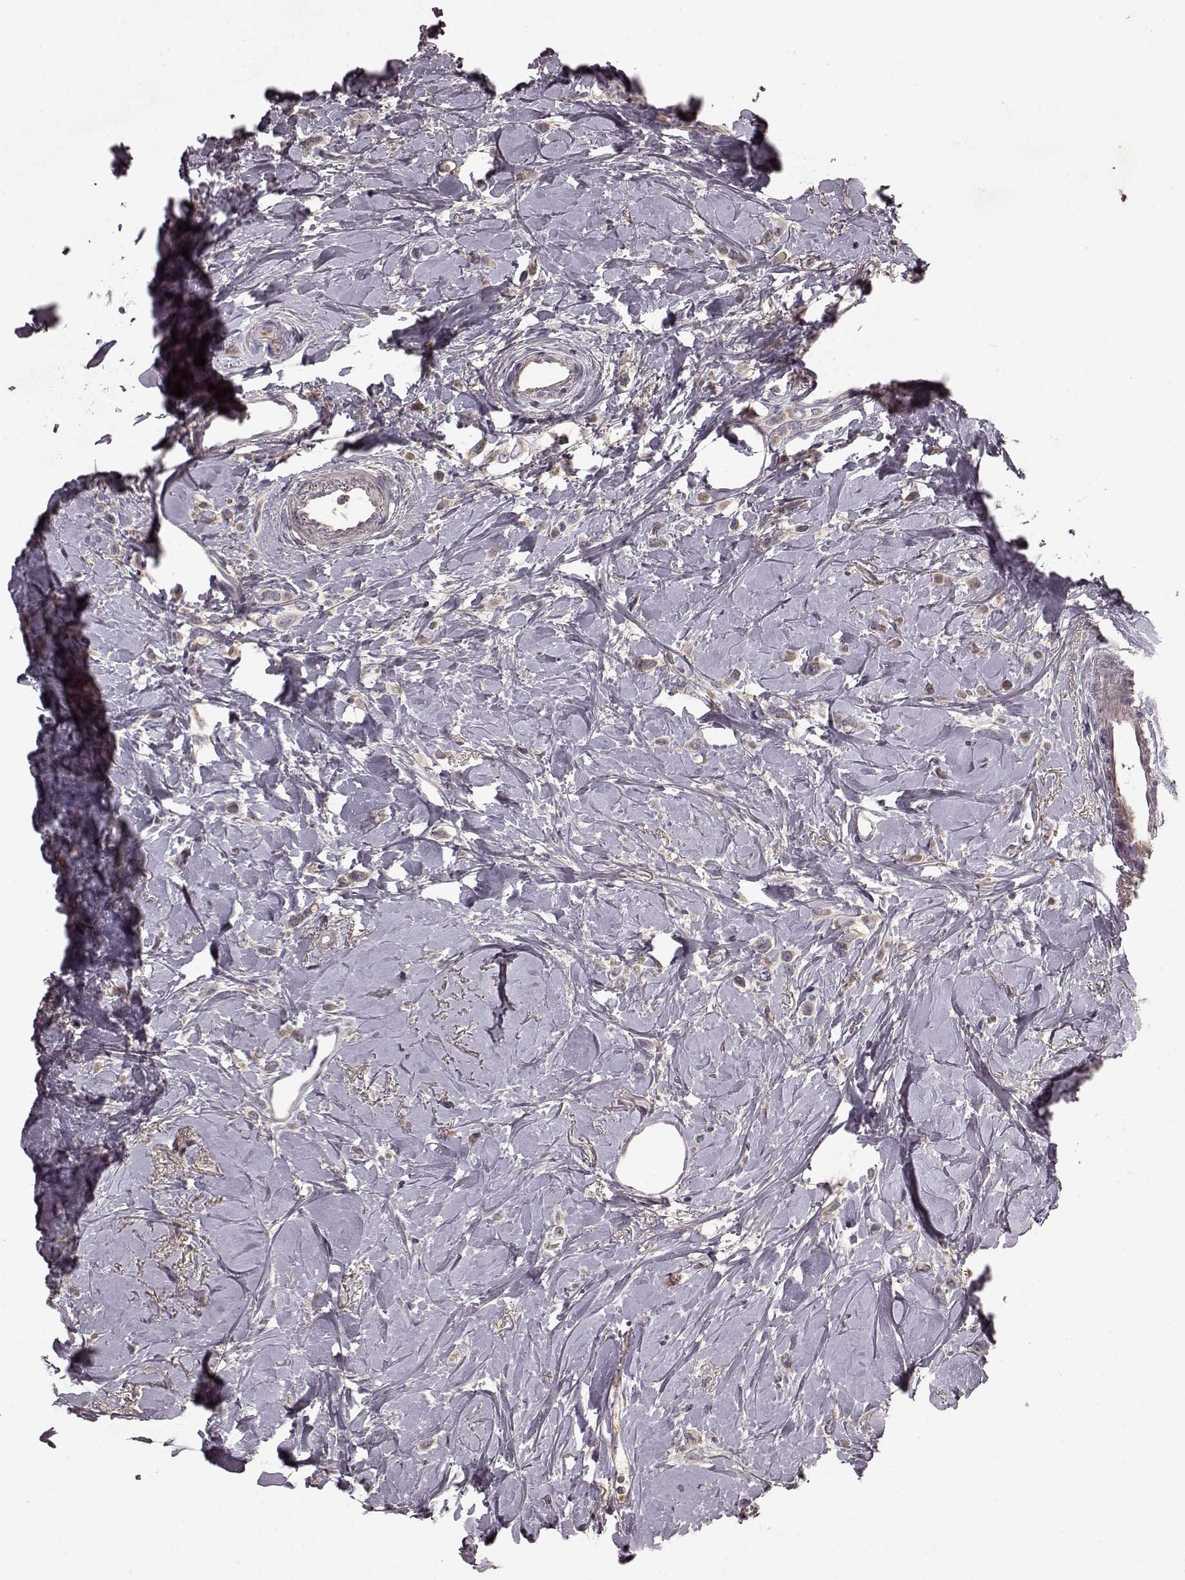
{"staining": {"intensity": "weak", "quantity": "<25%", "location": "cytoplasmic/membranous"}, "tissue": "breast cancer", "cell_type": "Tumor cells", "image_type": "cancer", "snomed": [{"axis": "morphology", "description": "Lobular carcinoma"}, {"axis": "topography", "description": "Breast"}], "caption": "A high-resolution micrograph shows immunohistochemistry staining of breast lobular carcinoma, which shows no significant expression in tumor cells.", "gene": "SLC22A18", "patient": {"sex": "female", "age": 66}}